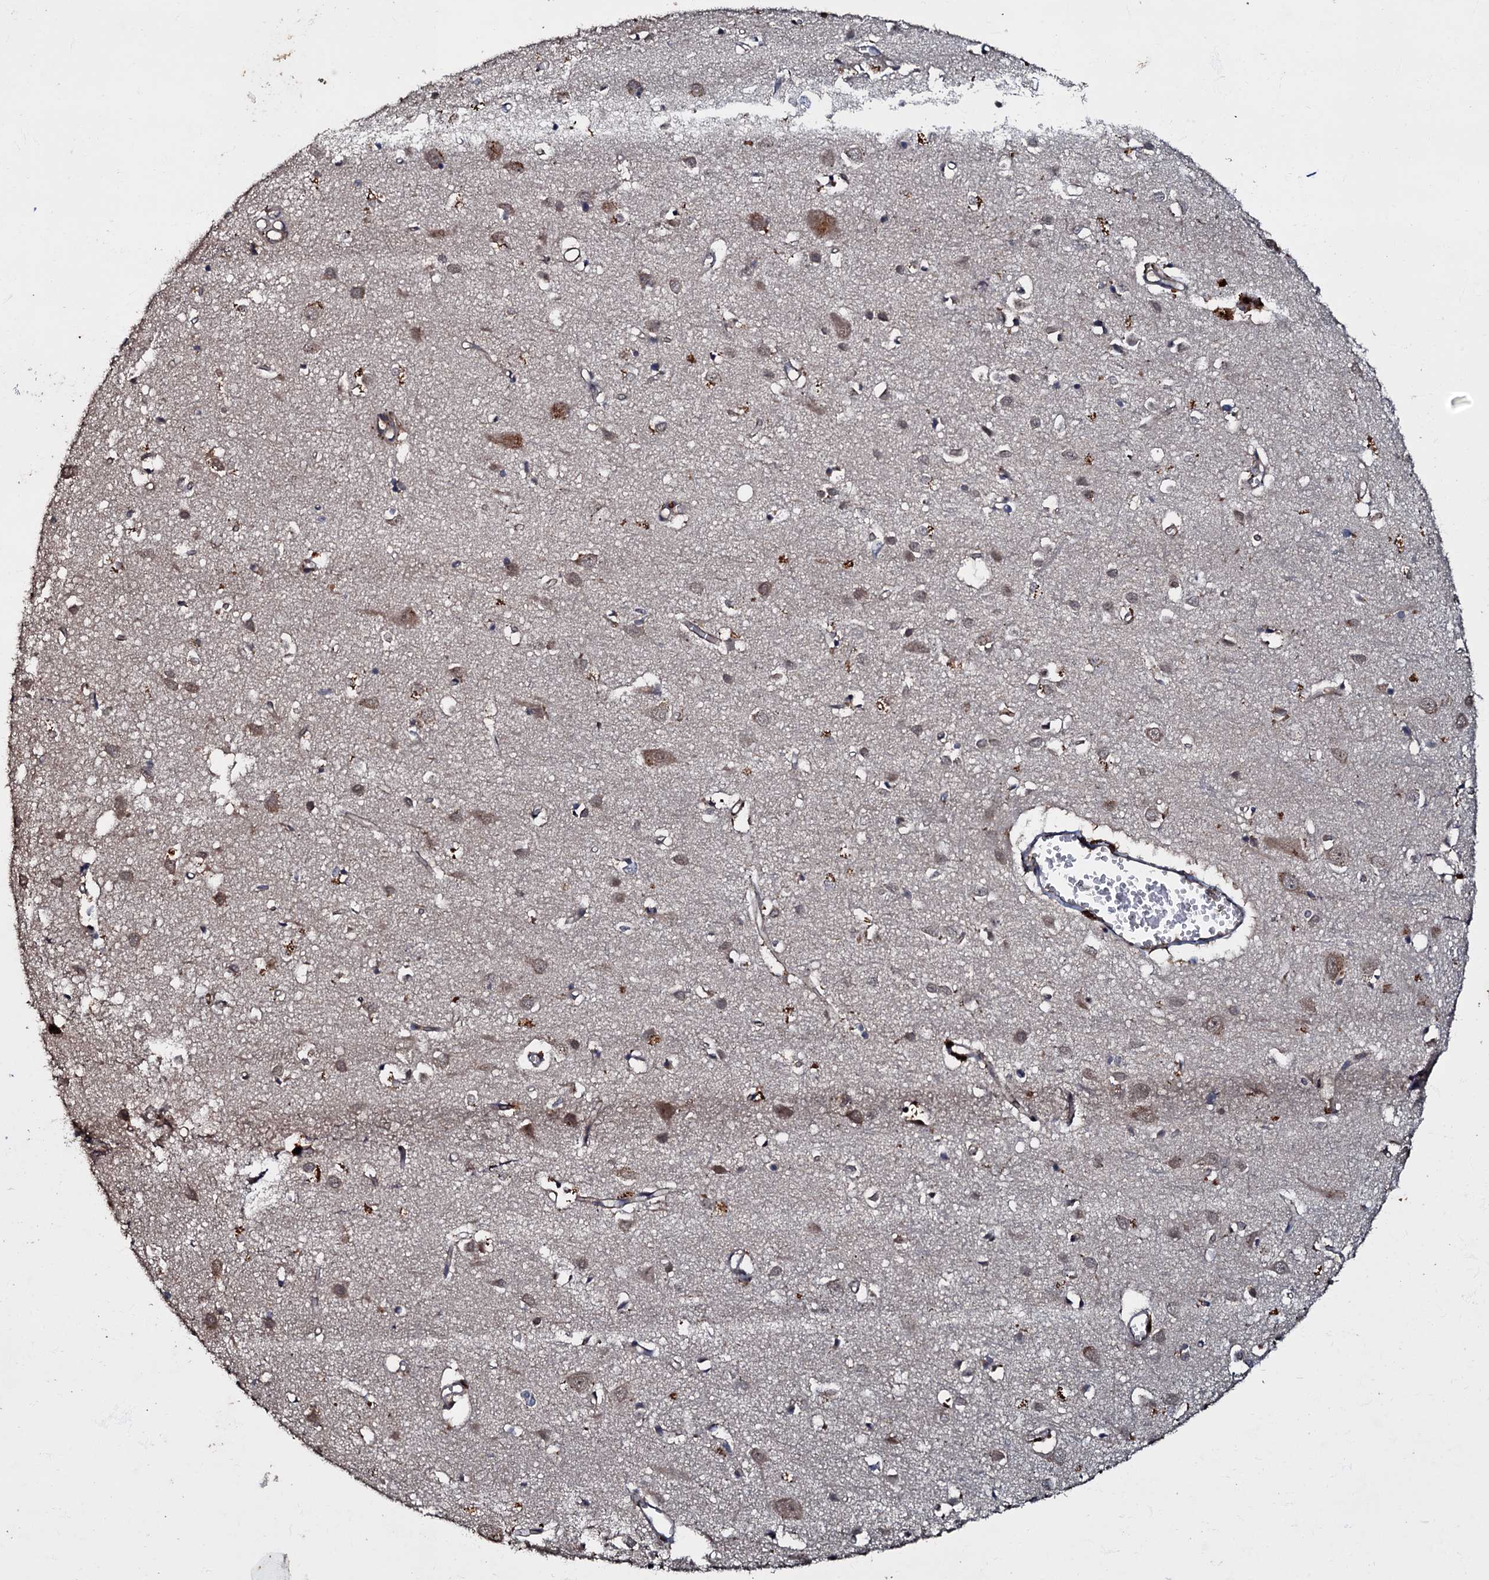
{"staining": {"intensity": "negative", "quantity": "none", "location": "none"}, "tissue": "cerebral cortex", "cell_type": "Endothelial cells", "image_type": "normal", "snomed": [{"axis": "morphology", "description": "Normal tissue, NOS"}, {"axis": "topography", "description": "Cerebral cortex"}], "caption": "Immunohistochemical staining of normal human cerebral cortex exhibits no significant positivity in endothelial cells.", "gene": "MANSC4", "patient": {"sex": "female", "age": 64}}